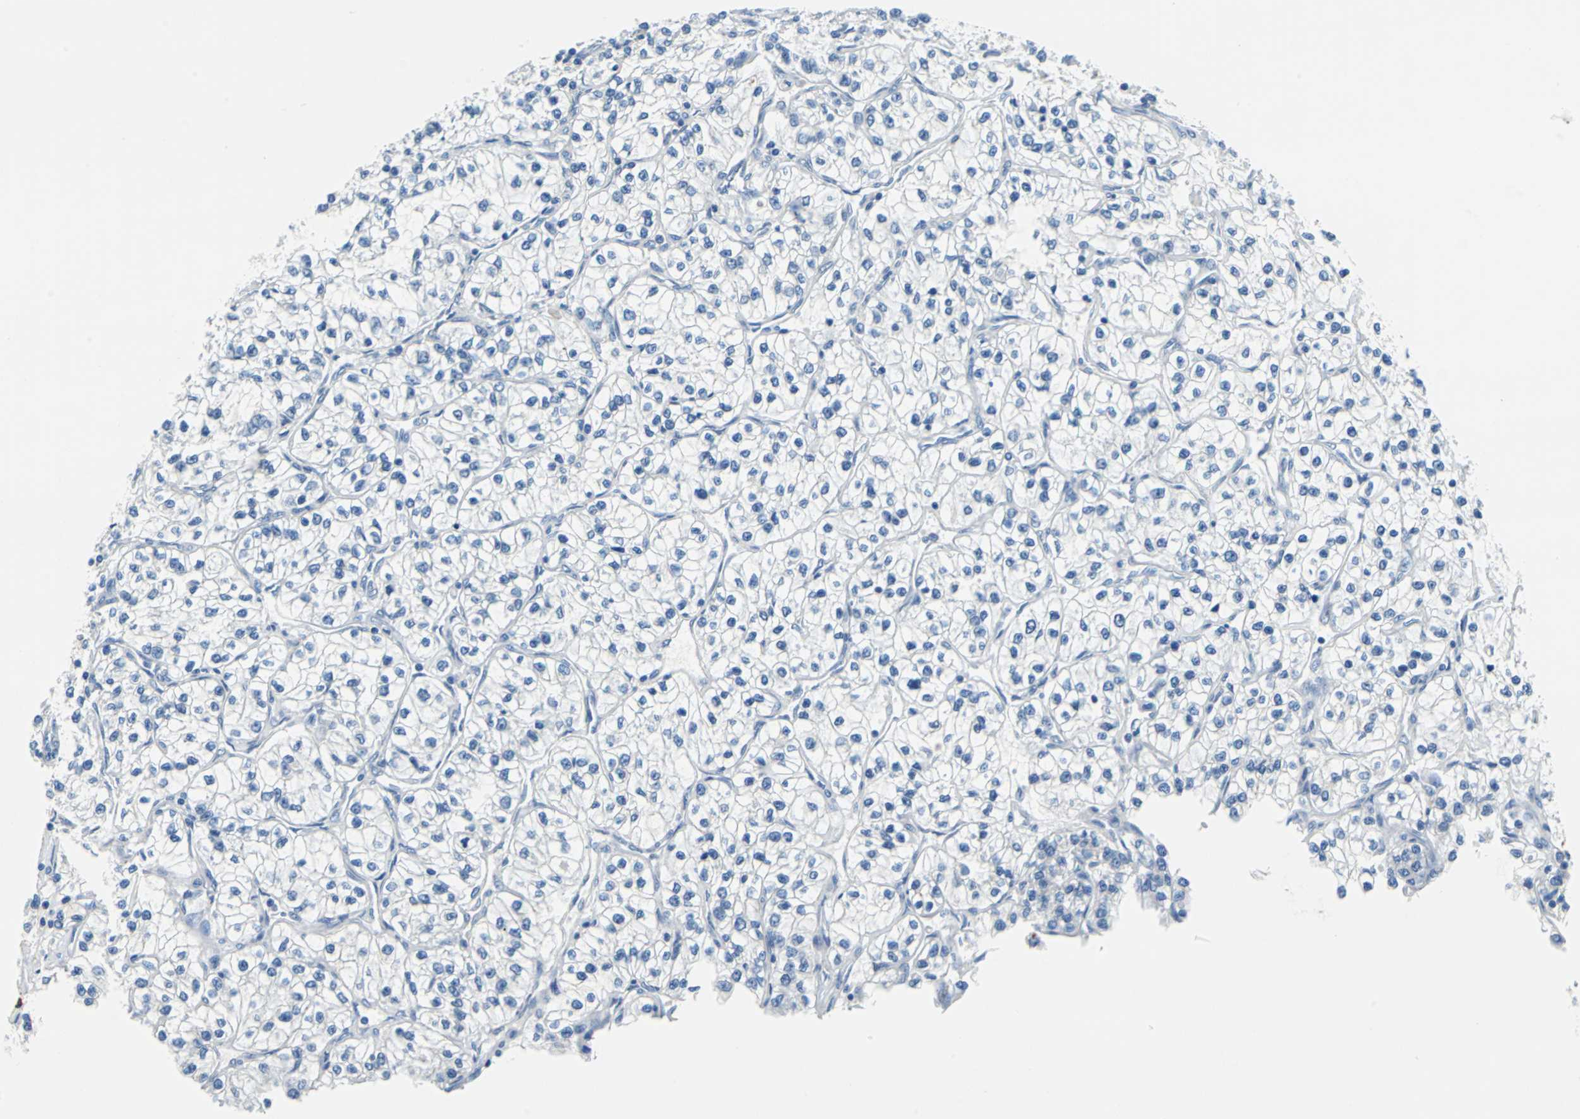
{"staining": {"intensity": "negative", "quantity": "none", "location": "none"}, "tissue": "renal cancer", "cell_type": "Tumor cells", "image_type": "cancer", "snomed": [{"axis": "morphology", "description": "Adenocarcinoma, NOS"}, {"axis": "topography", "description": "Kidney"}], "caption": "DAB immunohistochemical staining of human renal cancer displays no significant staining in tumor cells. (DAB immunohistochemistry (IHC) with hematoxylin counter stain).", "gene": "TEX264", "patient": {"sex": "female", "age": 57}}